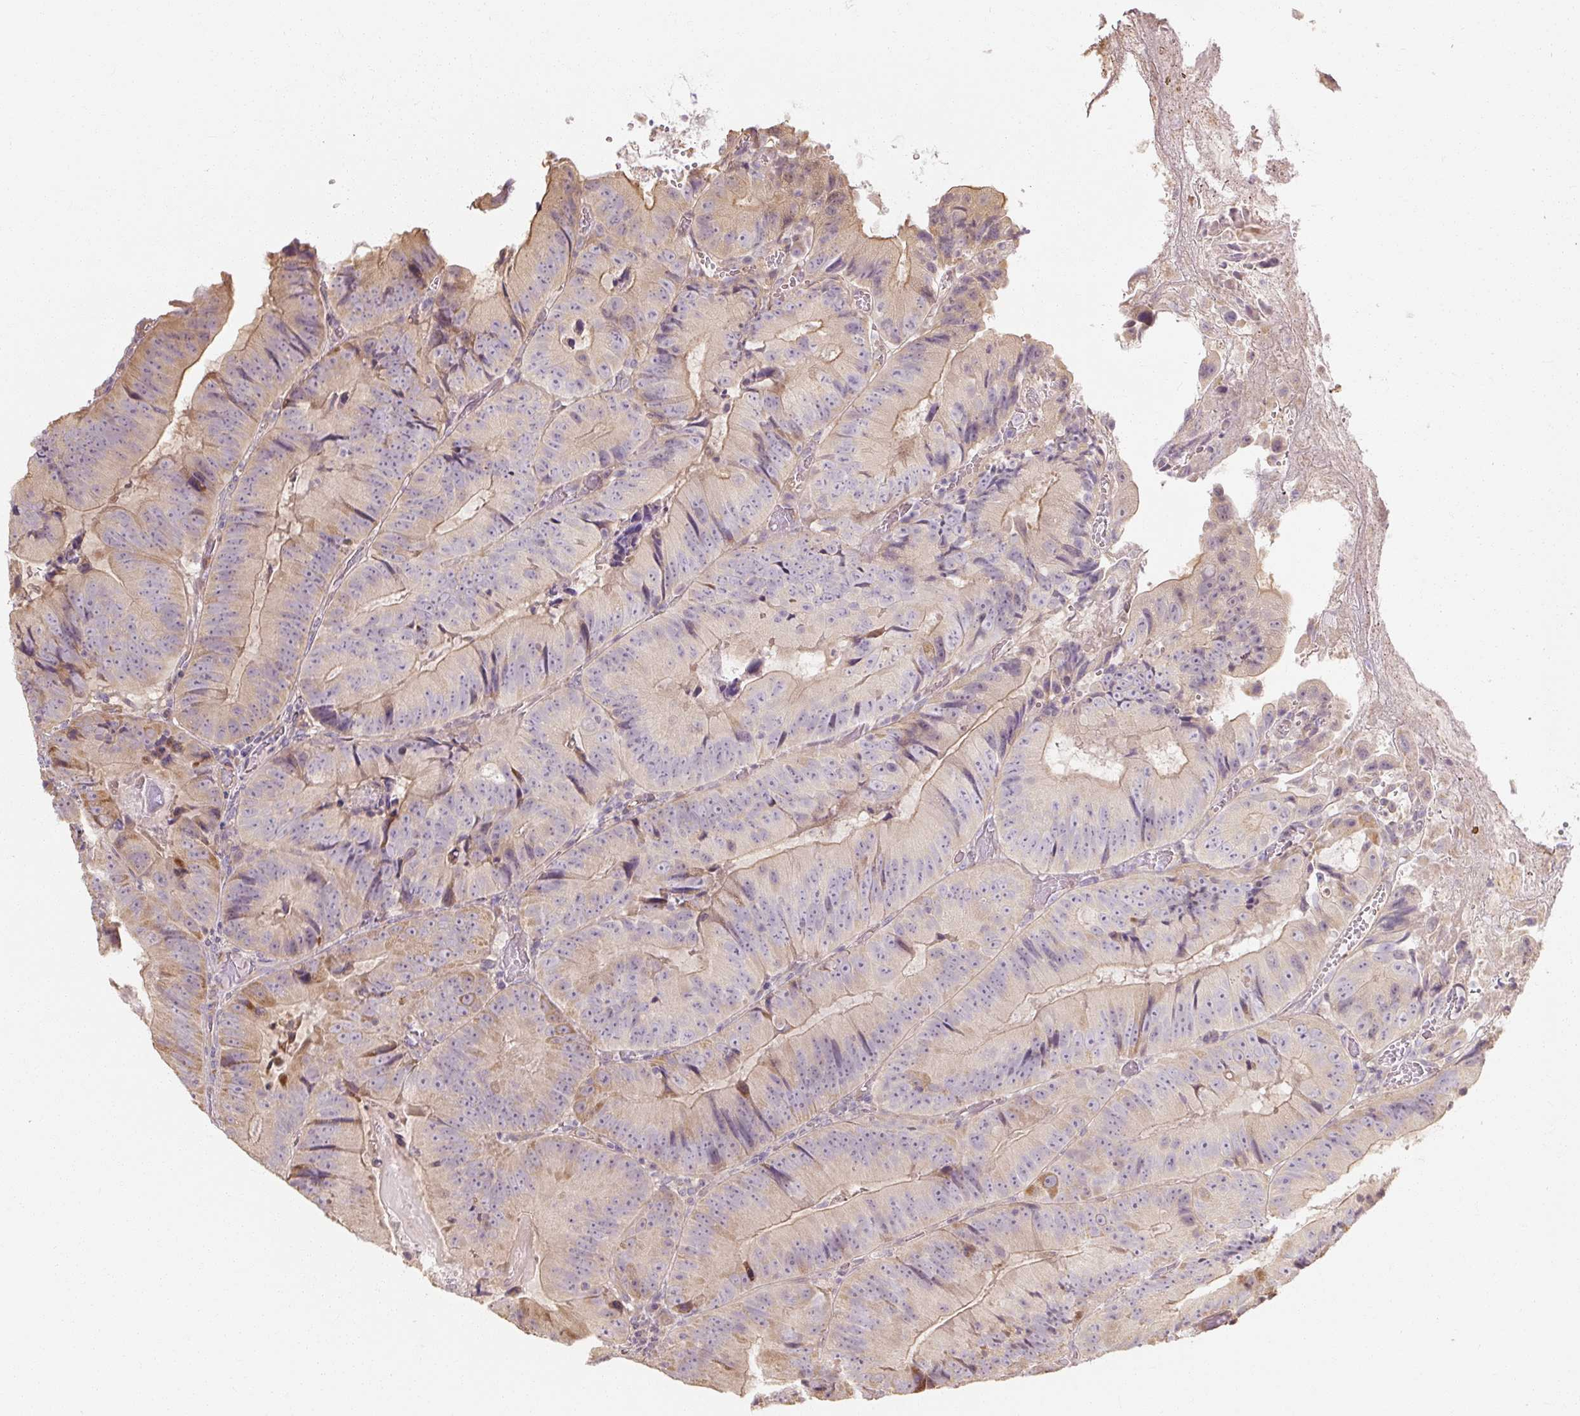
{"staining": {"intensity": "moderate", "quantity": "<25%", "location": "cytoplasmic/membranous"}, "tissue": "colorectal cancer", "cell_type": "Tumor cells", "image_type": "cancer", "snomed": [{"axis": "morphology", "description": "Adenocarcinoma, NOS"}, {"axis": "topography", "description": "Colon"}], "caption": "A brown stain highlights moderate cytoplasmic/membranous staining of a protein in colorectal cancer tumor cells.", "gene": "RB1CC1", "patient": {"sex": "female", "age": 86}}